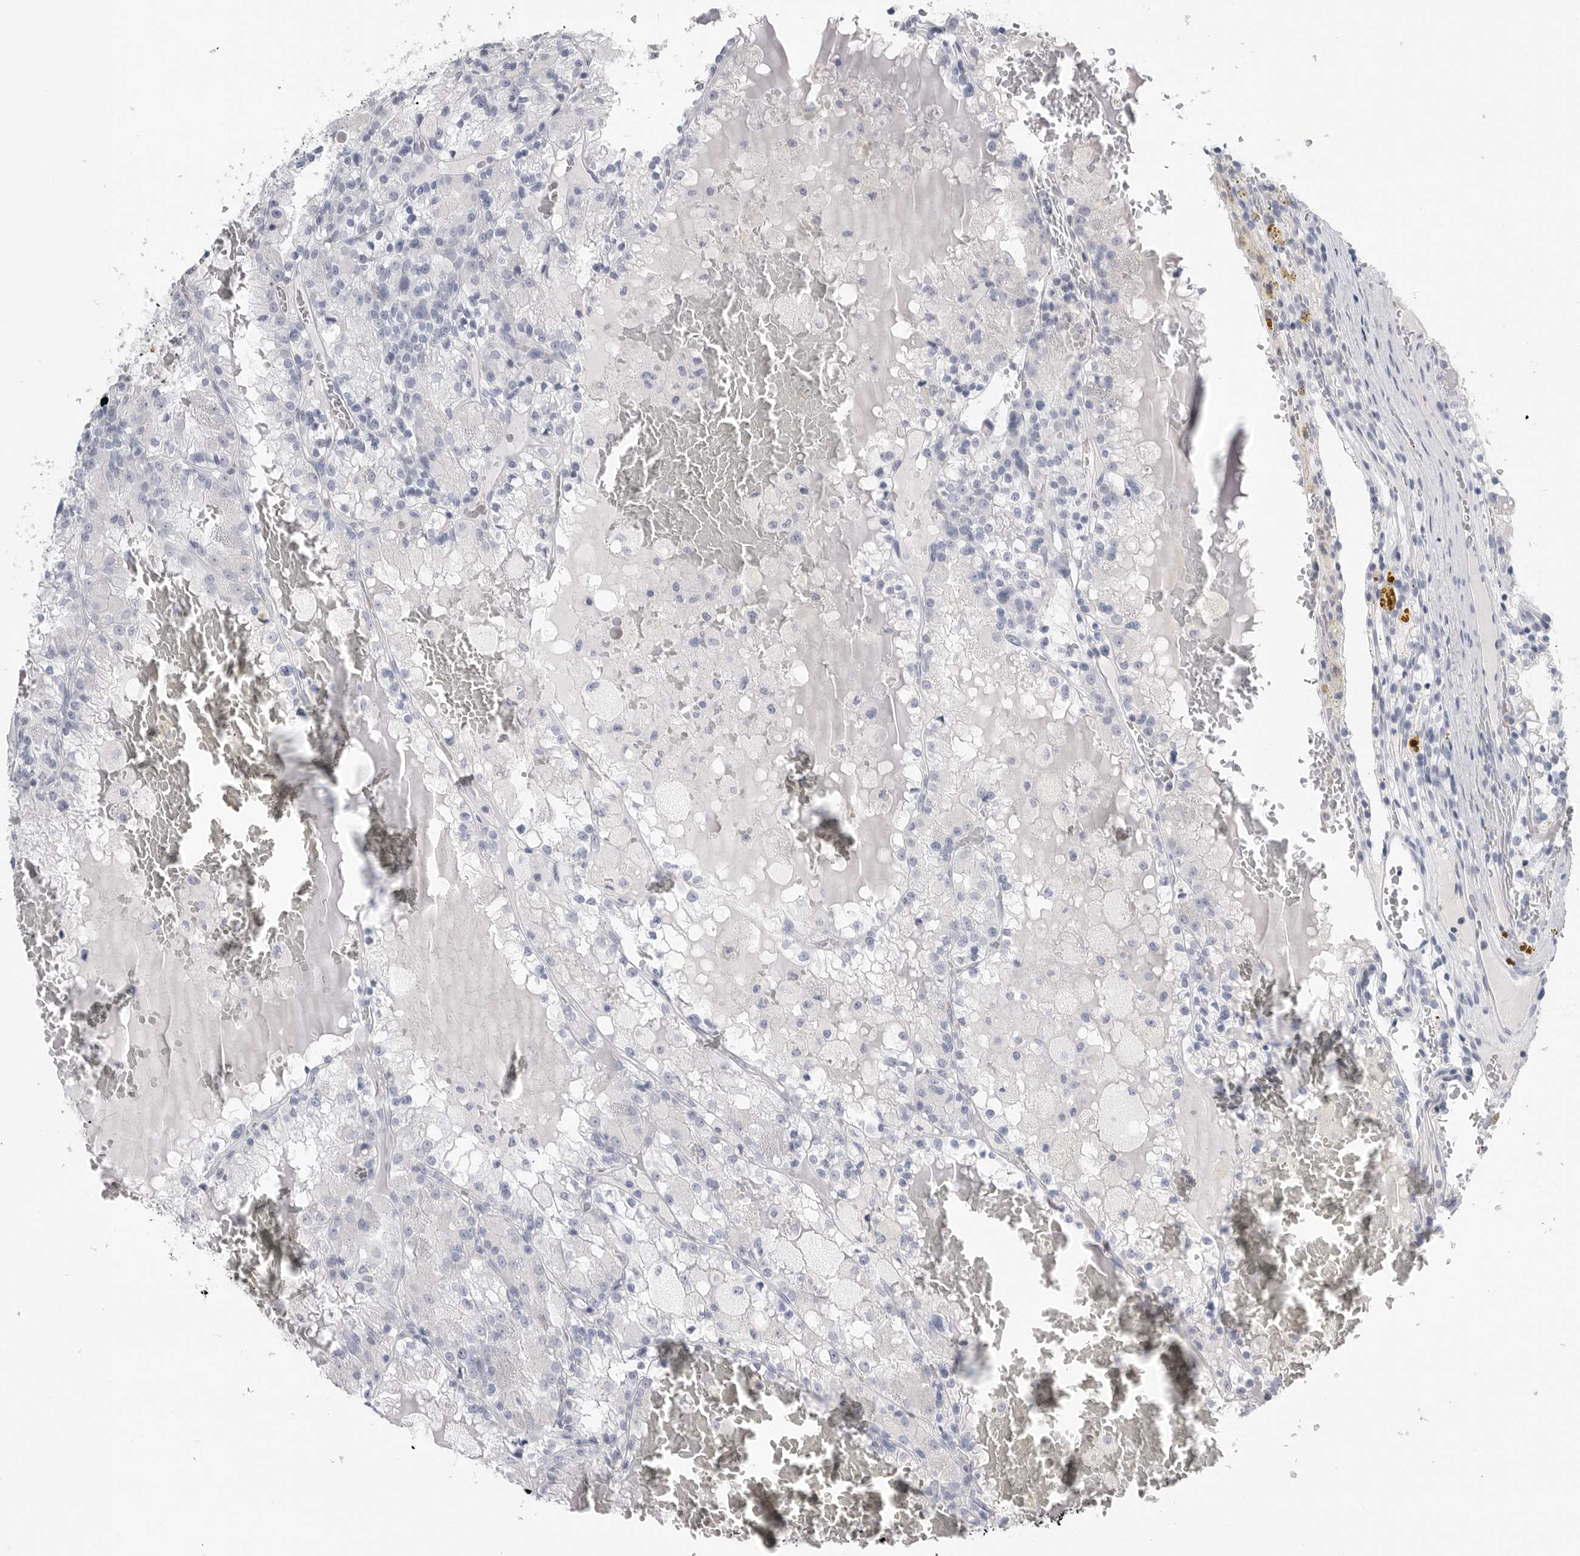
{"staining": {"intensity": "negative", "quantity": "none", "location": "none"}, "tissue": "renal cancer", "cell_type": "Tumor cells", "image_type": "cancer", "snomed": [{"axis": "morphology", "description": "Adenocarcinoma, NOS"}, {"axis": "topography", "description": "Kidney"}], "caption": "This is an immunohistochemistry (IHC) micrograph of renal adenocarcinoma. There is no positivity in tumor cells.", "gene": "TIMP1", "patient": {"sex": "female", "age": 56}}